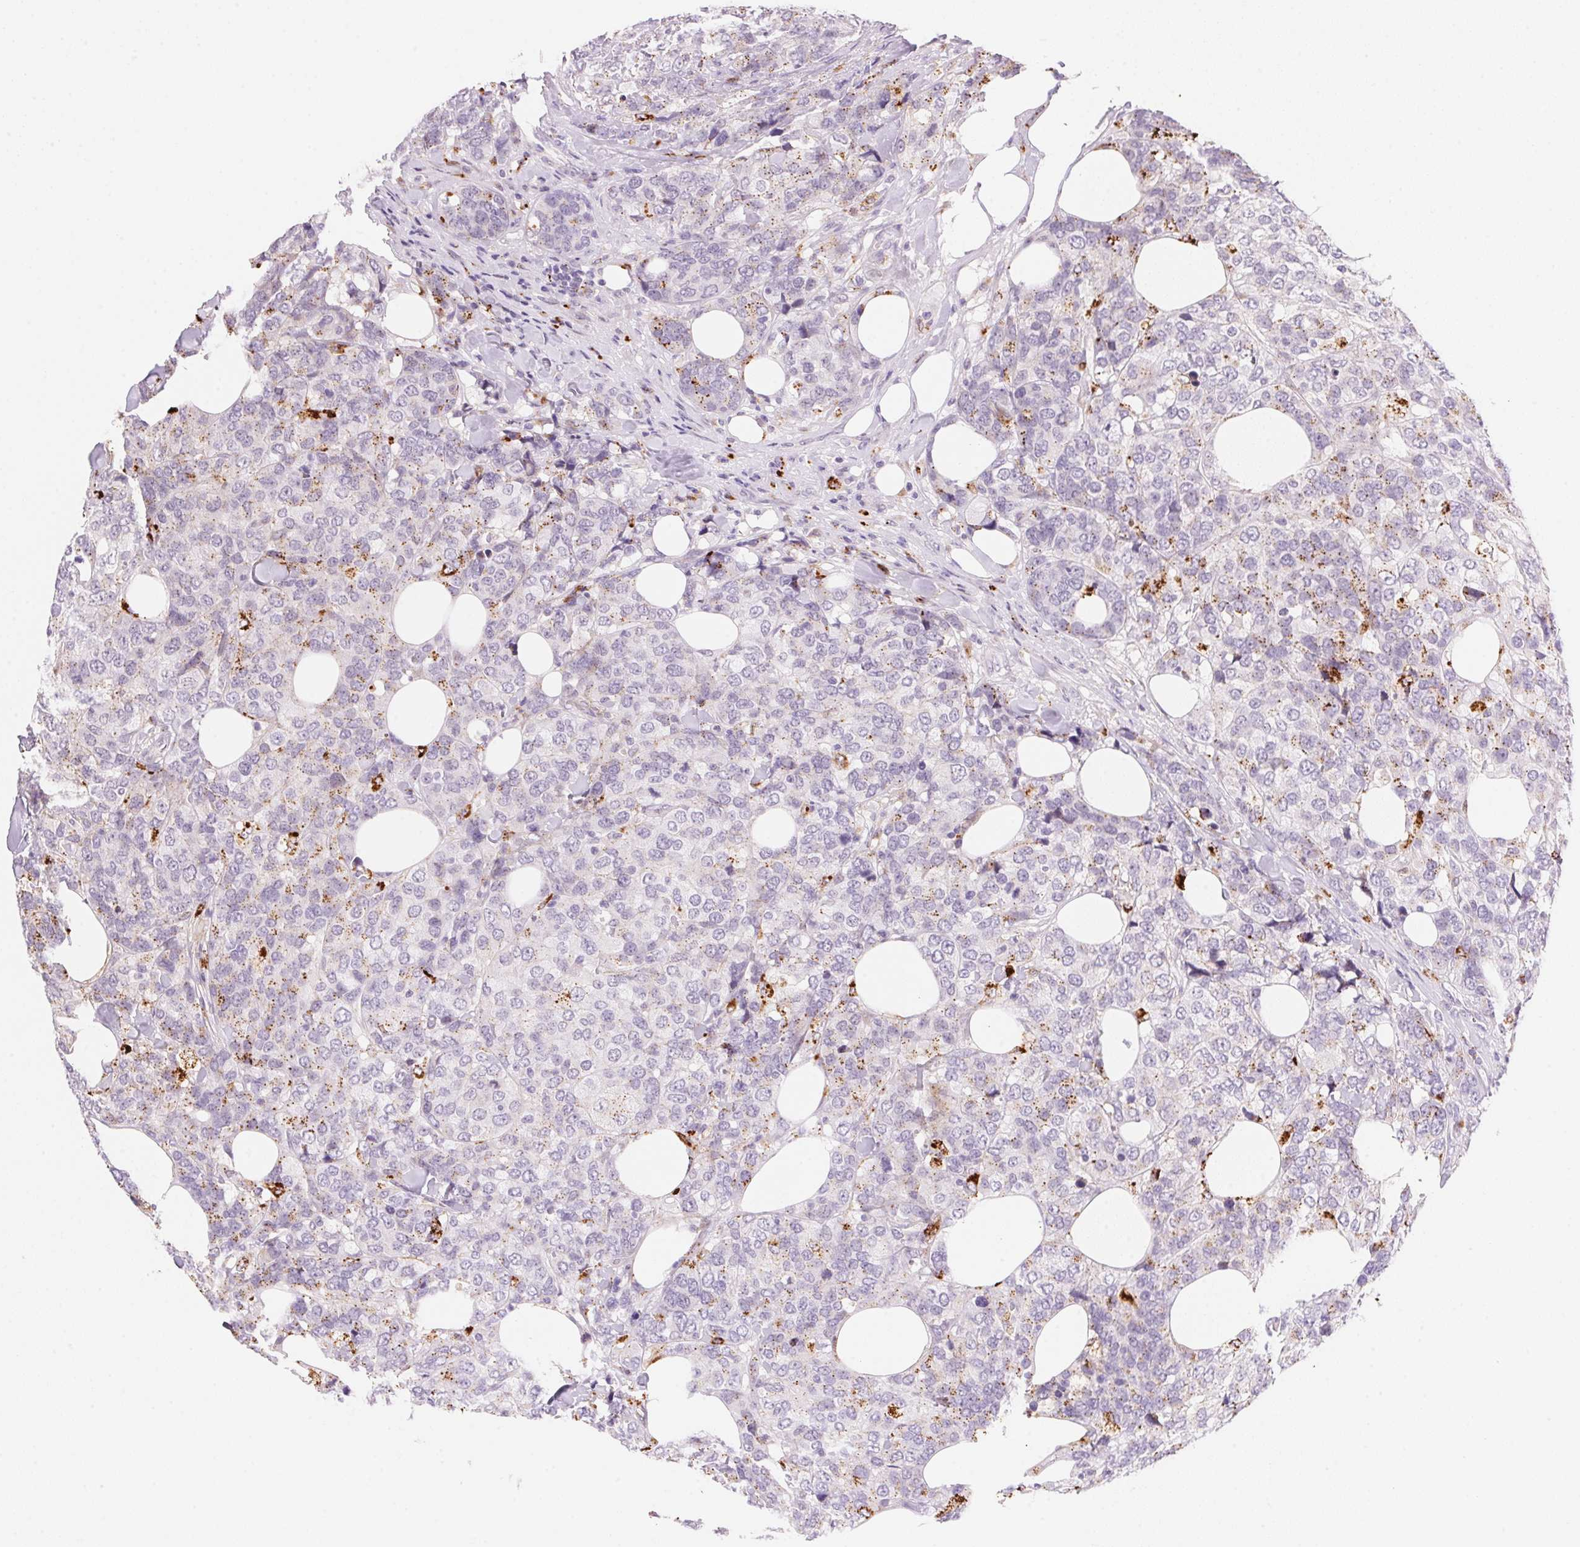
{"staining": {"intensity": "negative", "quantity": "none", "location": "none"}, "tissue": "breast cancer", "cell_type": "Tumor cells", "image_type": "cancer", "snomed": [{"axis": "morphology", "description": "Lobular carcinoma"}, {"axis": "topography", "description": "Breast"}], "caption": "A high-resolution histopathology image shows IHC staining of lobular carcinoma (breast), which exhibits no significant staining in tumor cells.", "gene": "TEKT1", "patient": {"sex": "female", "age": 59}}